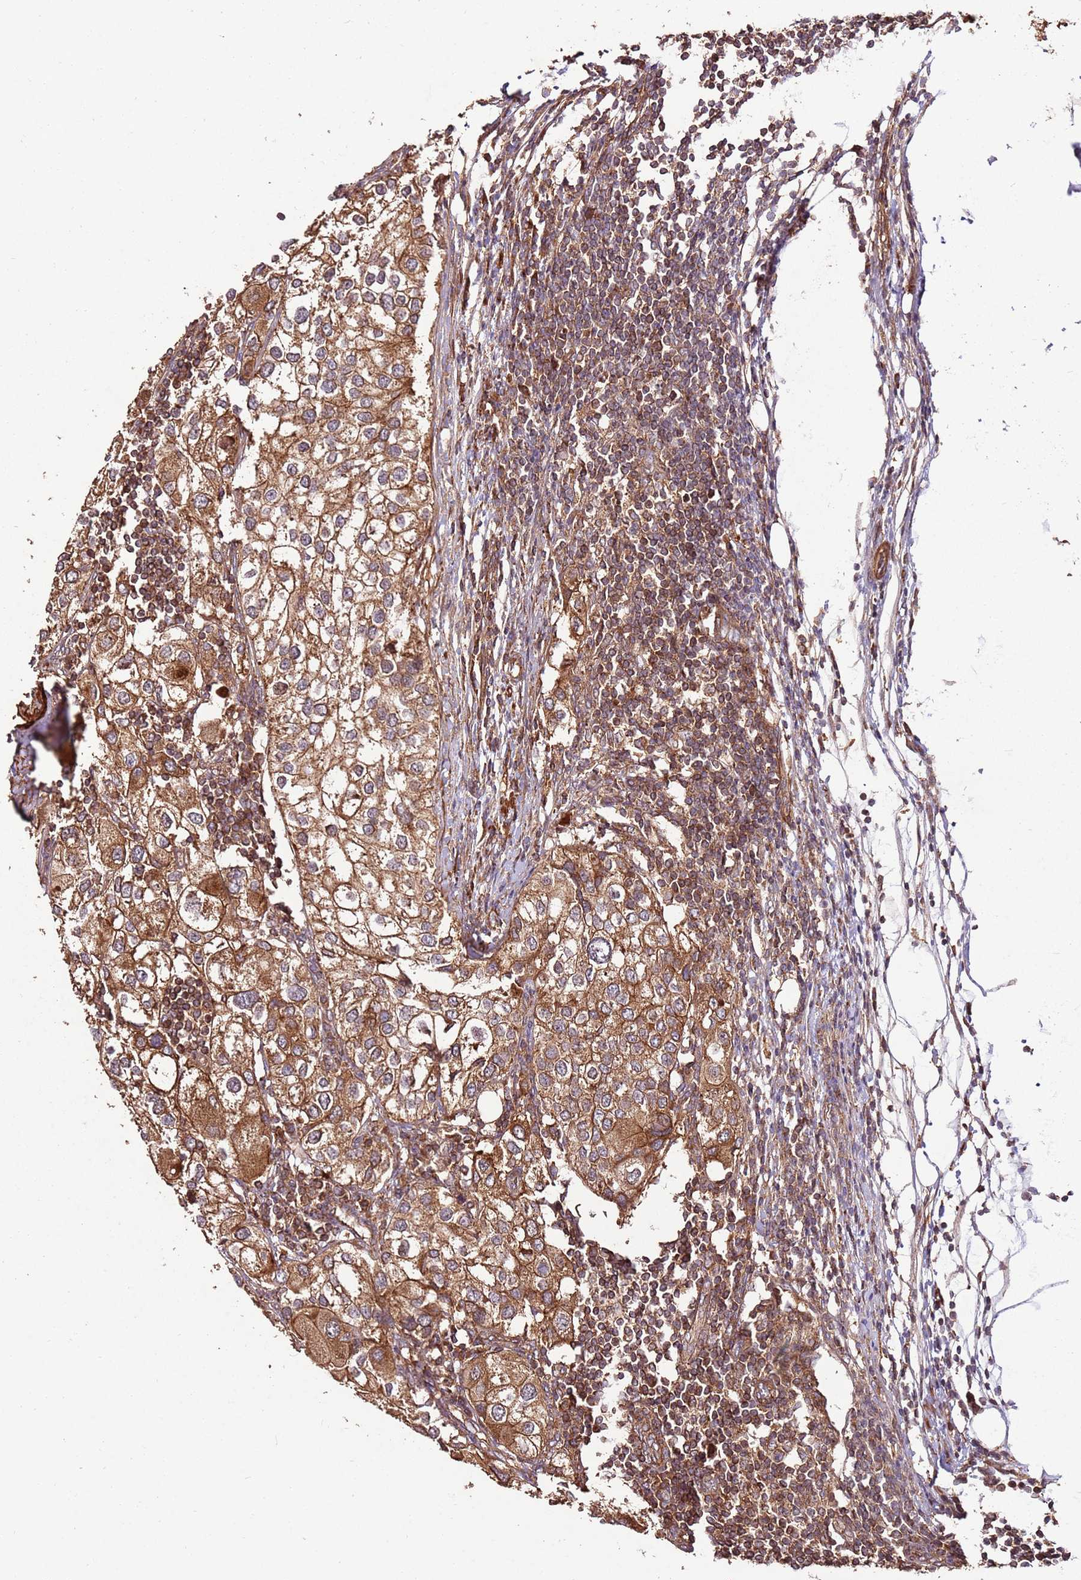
{"staining": {"intensity": "moderate", "quantity": ">75%", "location": "cytoplasmic/membranous"}, "tissue": "urothelial cancer", "cell_type": "Tumor cells", "image_type": "cancer", "snomed": [{"axis": "morphology", "description": "Urothelial carcinoma, High grade"}, {"axis": "topography", "description": "Urinary bladder"}], "caption": "Immunohistochemical staining of human urothelial cancer reveals medium levels of moderate cytoplasmic/membranous positivity in approximately >75% of tumor cells. The staining was performed using DAB (3,3'-diaminobenzidine), with brown indicating positive protein expression. Nuclei are stained blue with hematoxylin.", "gene": "FAM186A", "patient": {"sex": "male", "age": 64}}